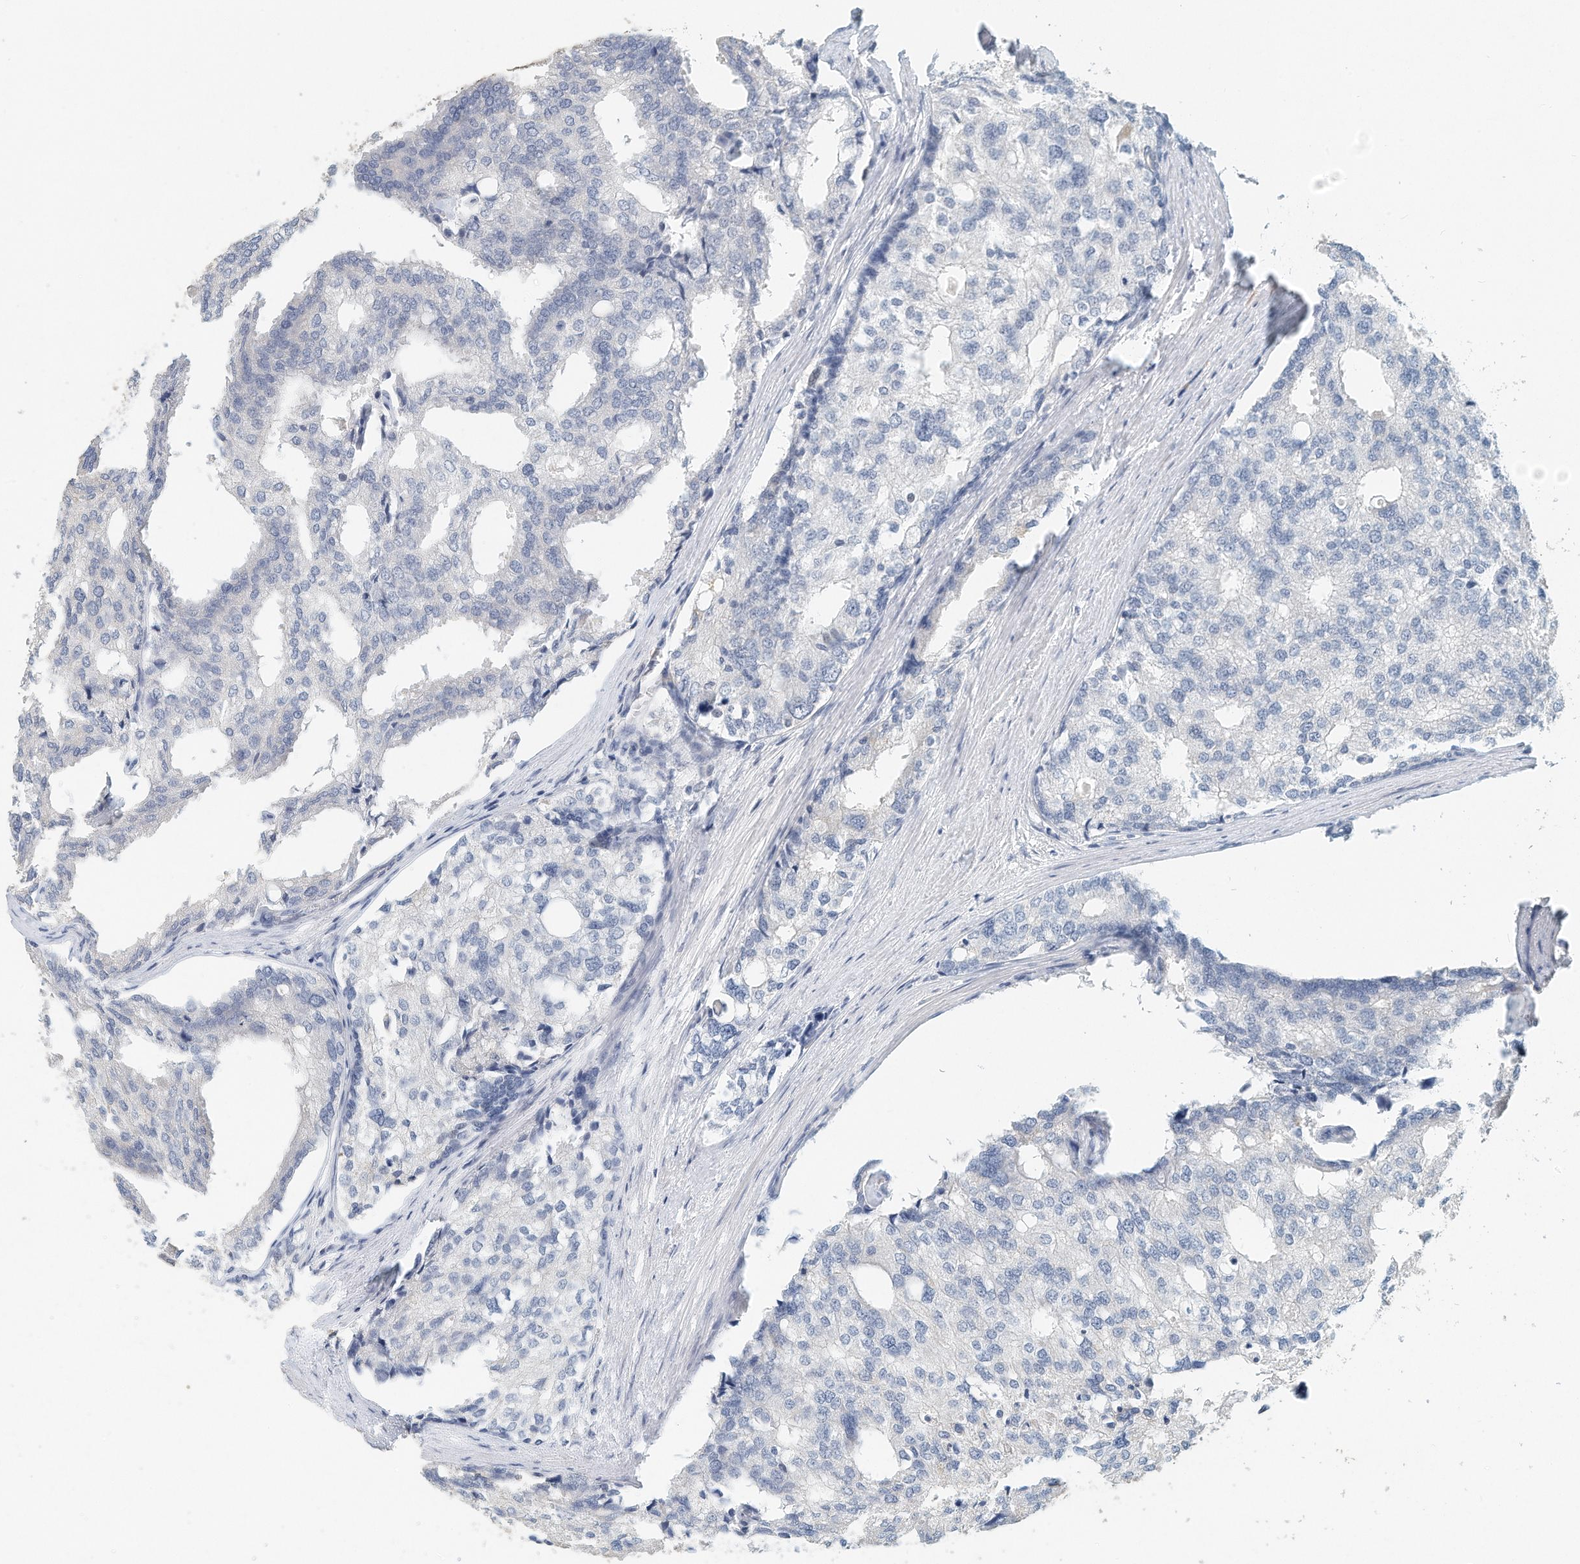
{"staining": {"intensity": "negative", "quantity": "none", "location": "none"}, "tissue": "prostate cancer", "cell_type": "Tumor cells", "image_type": "cancer", "snomed": [{"axis": "morphology", "description": "Adenocarcinoma, High grade"}, {"axis": "topography", "description": "Prostate"}], "caption": "Immunohistochemical staining of human prostate adenocarcinoma (high-grade) shows no significant staining in tumor cells.", "gene": "MICAL1", "patient": {"sex": "male", "age": 50}}